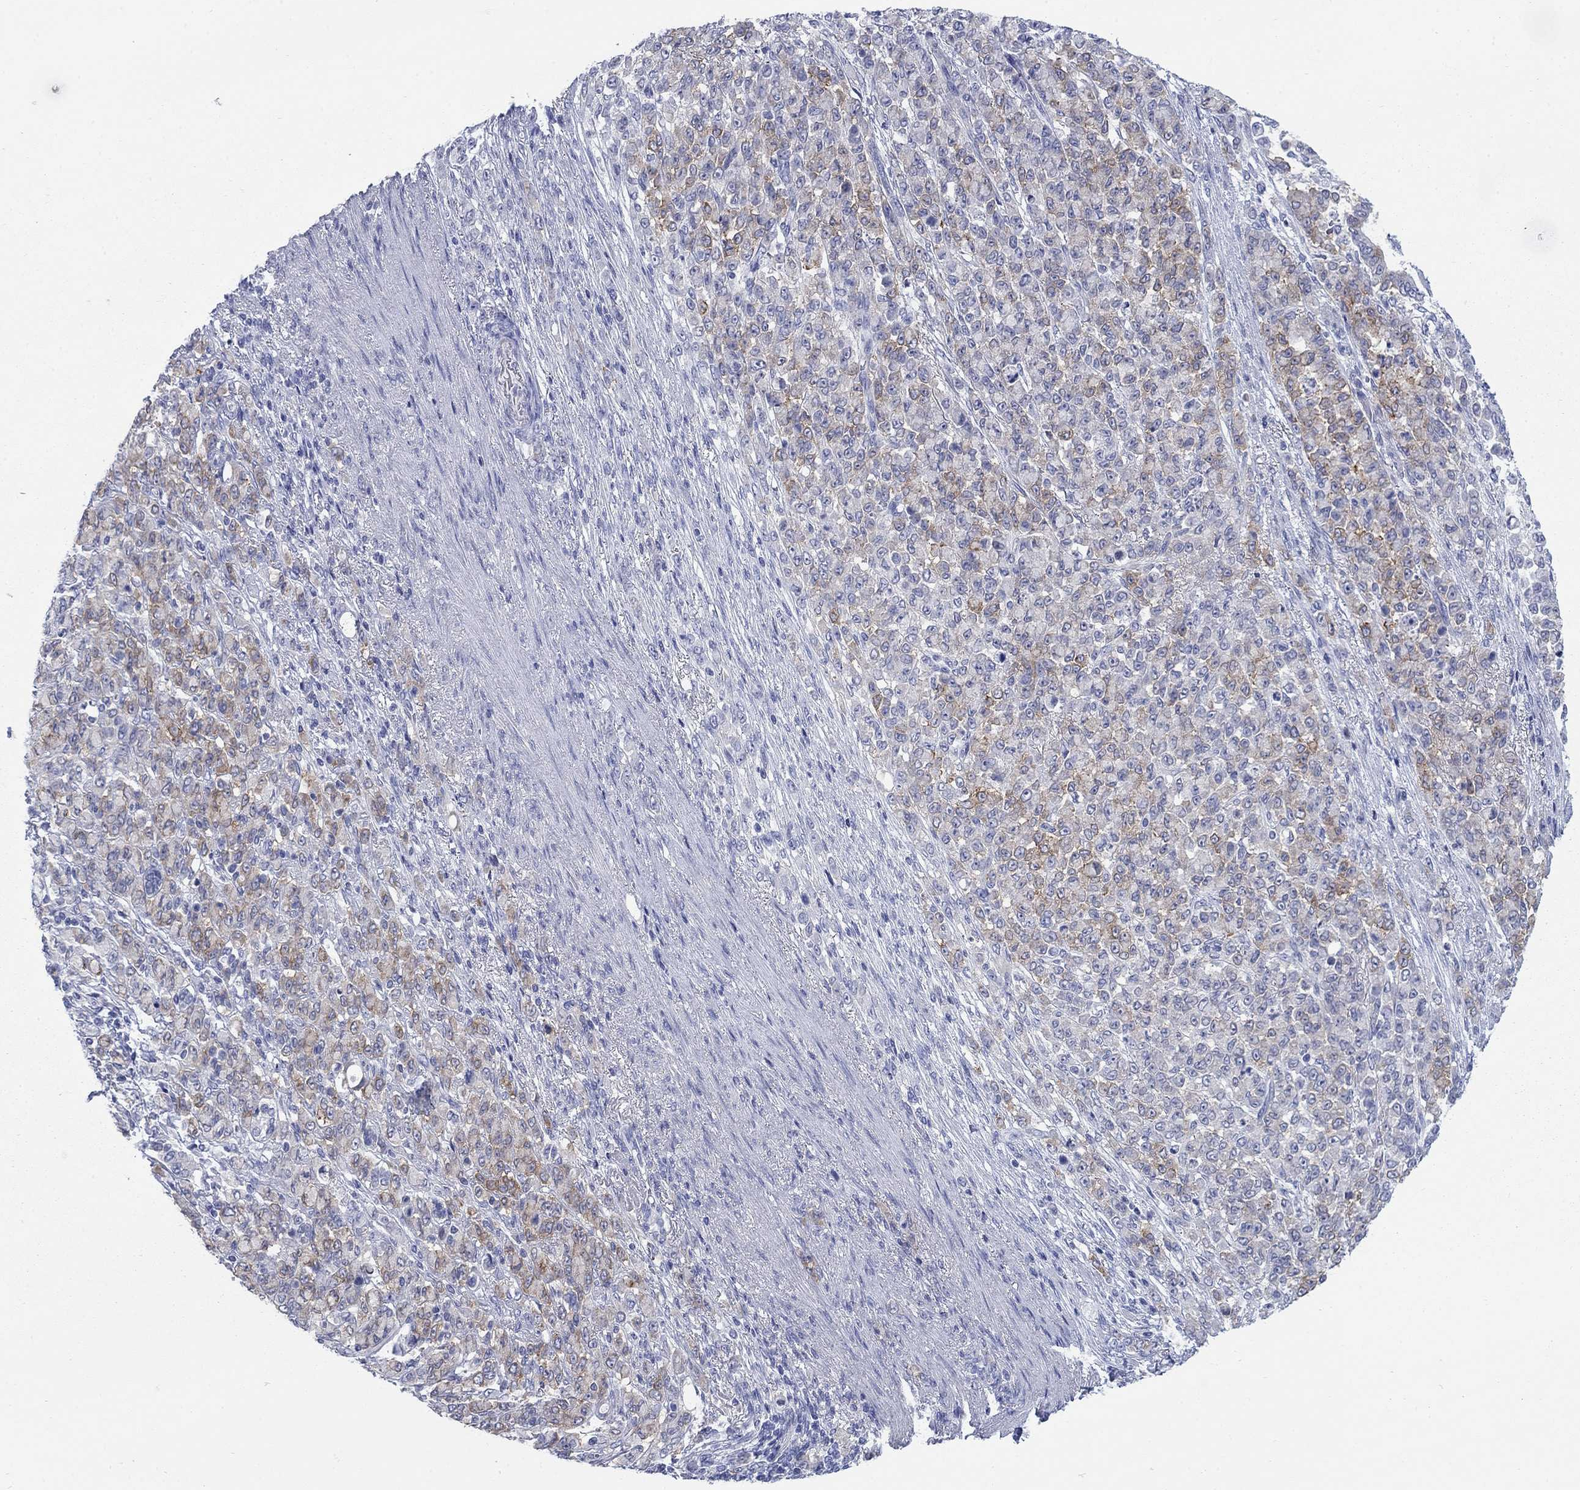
{"staining": {"intensity": "moderate", "quantity": "<25%", "location": "cytoplasmic/membranous"}, "tissue": "stomach cancer", "cell_type": "Tumor cells", "image_type": "cancer", "snomed": [{"axis": "morphology", "description": "Normal tissue, NOS"}, {"axis": "morphology", "description": "Adenocarcinoma, NOS"}, {"axis": "topography", "description": "Stomach"}], "caption": "Adenocarcinoma (stomach) stained for a protein demonstrates moderate cytoplasmic/membranous positivity in tumor cells. The staining was performed using DAB, with brown indicating positive protein expression. Nuclei are stained blue with hematoxylin.", "gene": "IGF2BP3", "patient": {"sex": "female", "age": 79}}